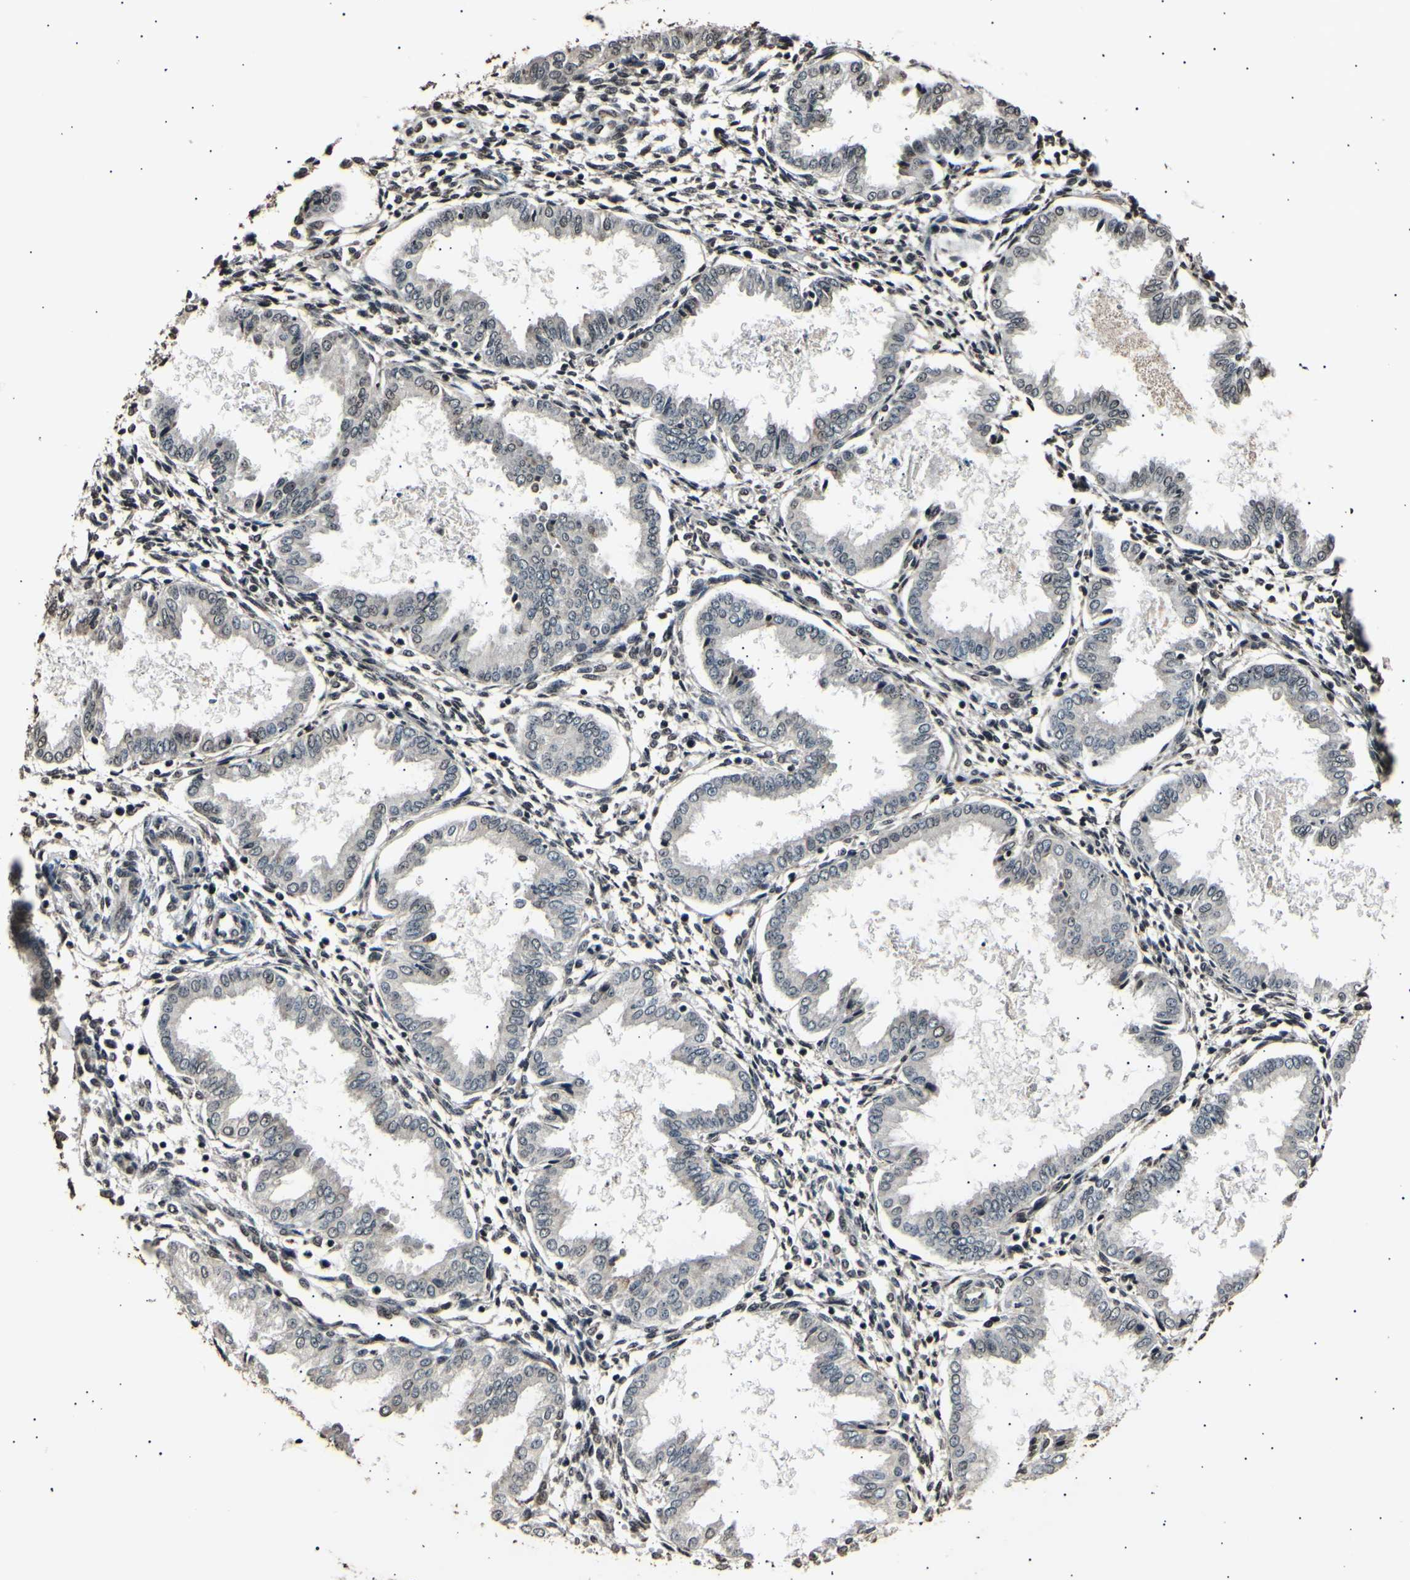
{"staining": {"intensity": "moderate", "quantity": "25%-75%", "location": "nuclear"}, "tissue": "endometrium", "cell_type": "Cells in endometrial stroma", "image_type": "normal", "snomed": [{"axis": "morphology", "description": "Normal tissue, NOS"}, {"axis": "topography", "description": "Endometrium"}], "caption": "Brown immunohistochemical staining in unremarkable human endometrium demonstrates moderate nuclear expression in about 25%-75% of cells in endometrial stroma. The staining was performed using DAB to visualize the protein expression in brown, while the nuclei were stained in blue with hematoxylin (Magnification: 20x).", "gene": "ANAPC7", "patient": {"sex": "female", "age": 33}}